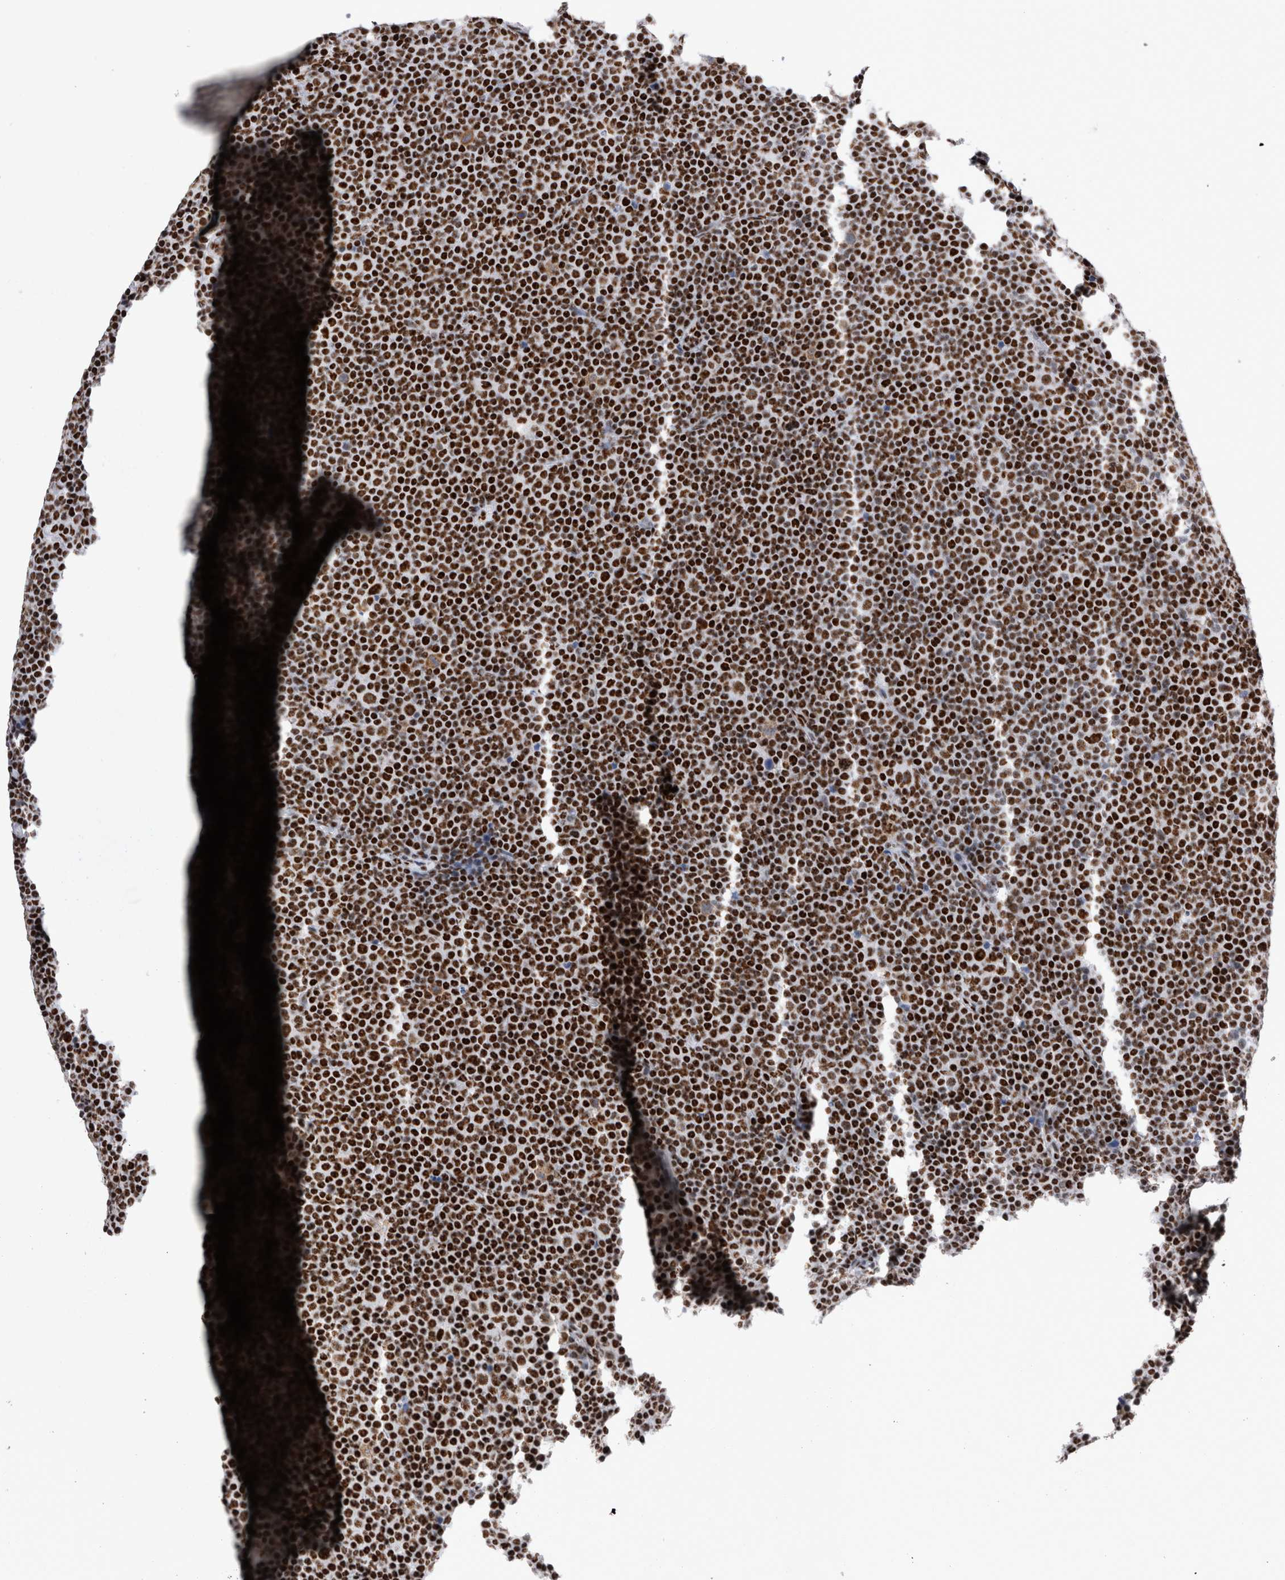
{"staining": {"intensity": "strong", "quantity": ">75%", "location": "cytoplasmic/membranous,nuclear"}, "tissue": "lymphoma", "cell_type": "Tumor cells", "image_type": "cancer", "snomed": [{"axis": "morphology", "description": "Malignant lymphoma, non-Hodgkin's type, Low grade"}, {"axis": "topography", "description": "Lymph node"}], "caption": "Strong cytoplasmic/membranous and nuclear expression for a protein is seen in approximately >75% of tumor cells of malignant lymphoma, non-Hodgkin's type (low-grade) using IHC.", "gene": "RBM6", "patient": {"sex": "female", "age": 67}}